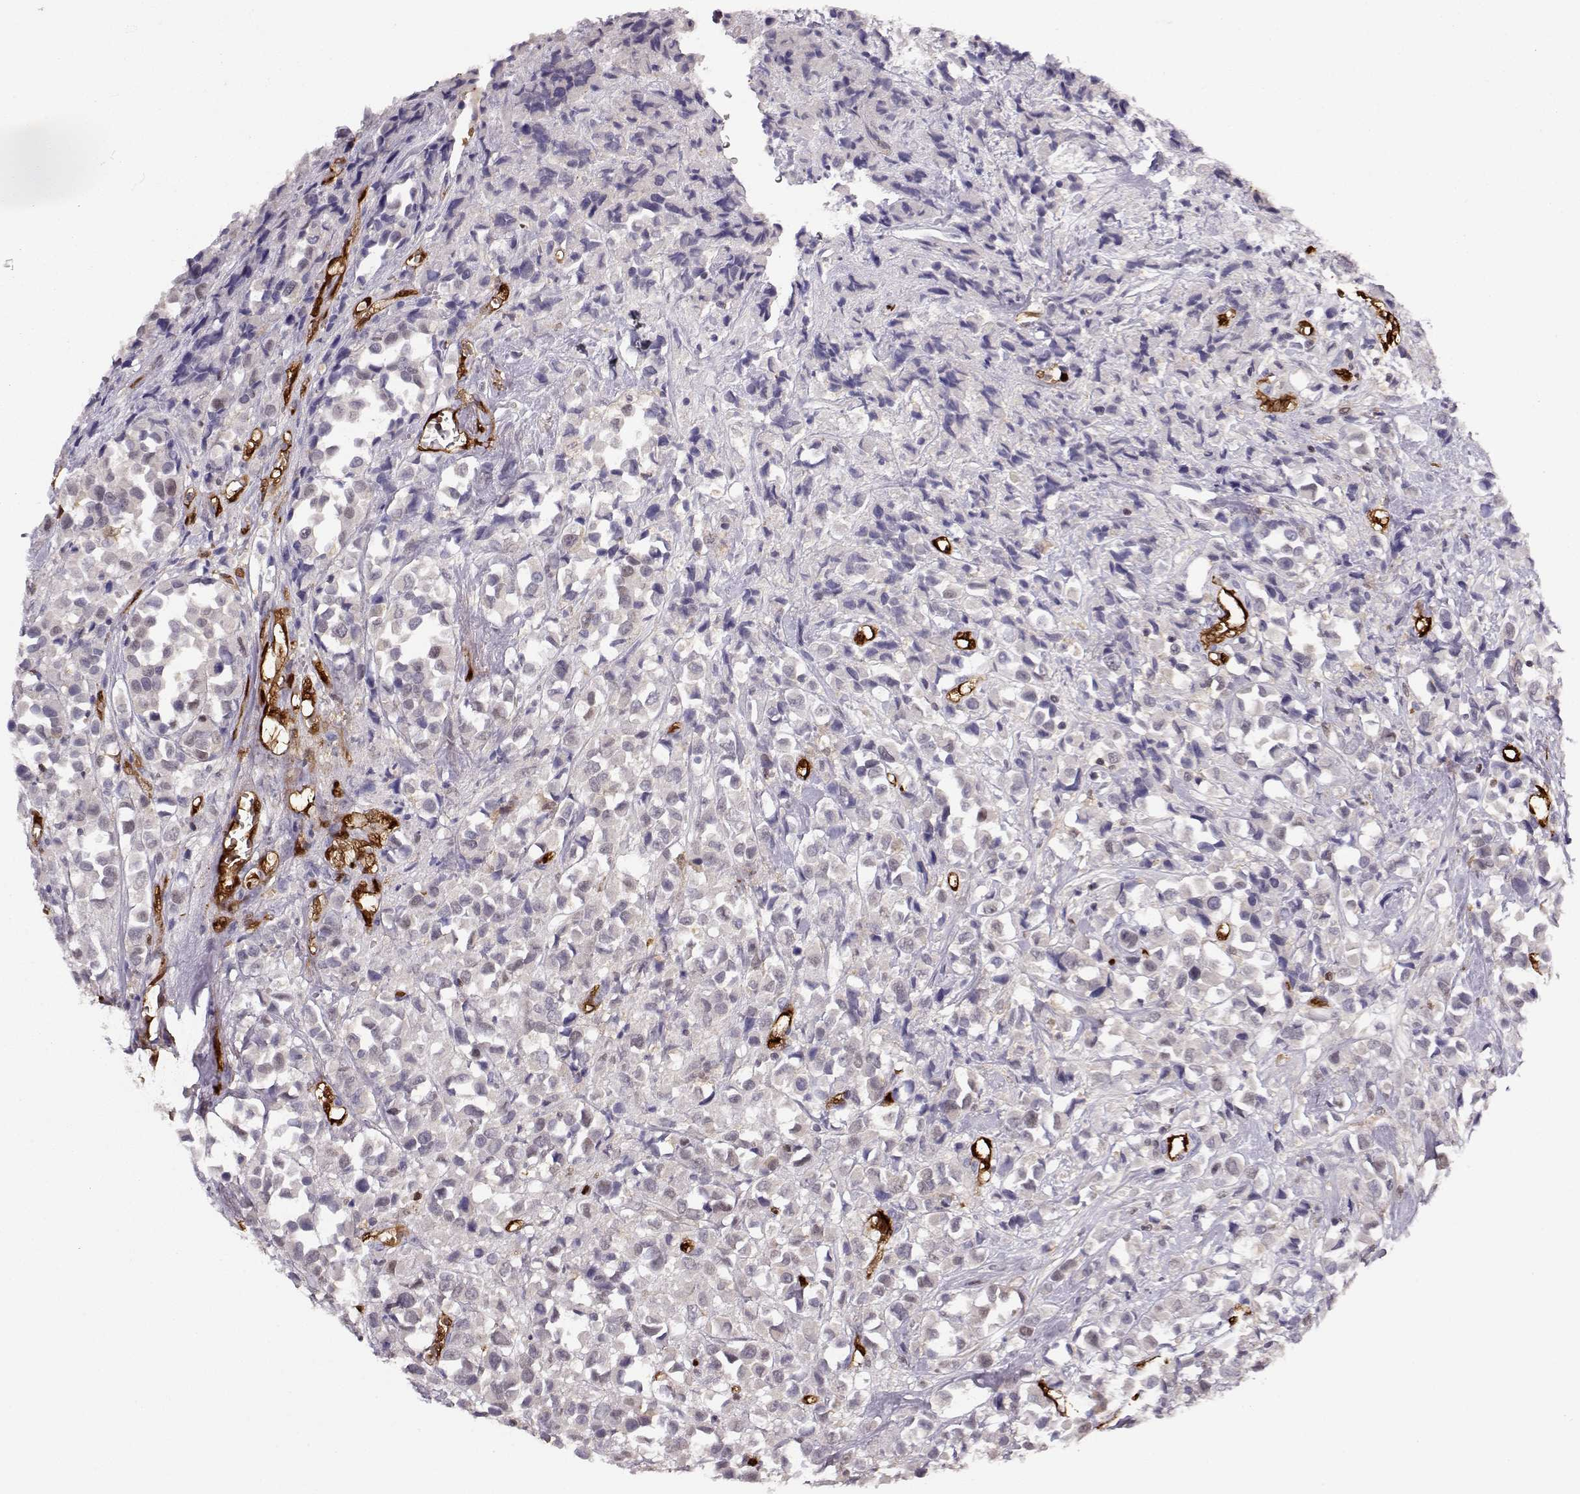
{"staining": {"intensity": "negative", "quantity": "none", "location": "none"}, "tissue": "breast cancer", "cell_type": "Tumor cells", "image_type": "cancer", "snomed": [{"axis": "morphology", "description": "Duct carcinoma"}, {"axis": "topography", "description": "Breast"}], "caption": "DAB immunohistochemical staining of invasive ductal carcinoma (breast) displays no significant positivity in tumor cells. The staining is performed using DAB brown chromogen with nuclei counter-stained in using hematoxylin.", "gene": "PNP", "patient": {"sex": "female", "age": 61}}